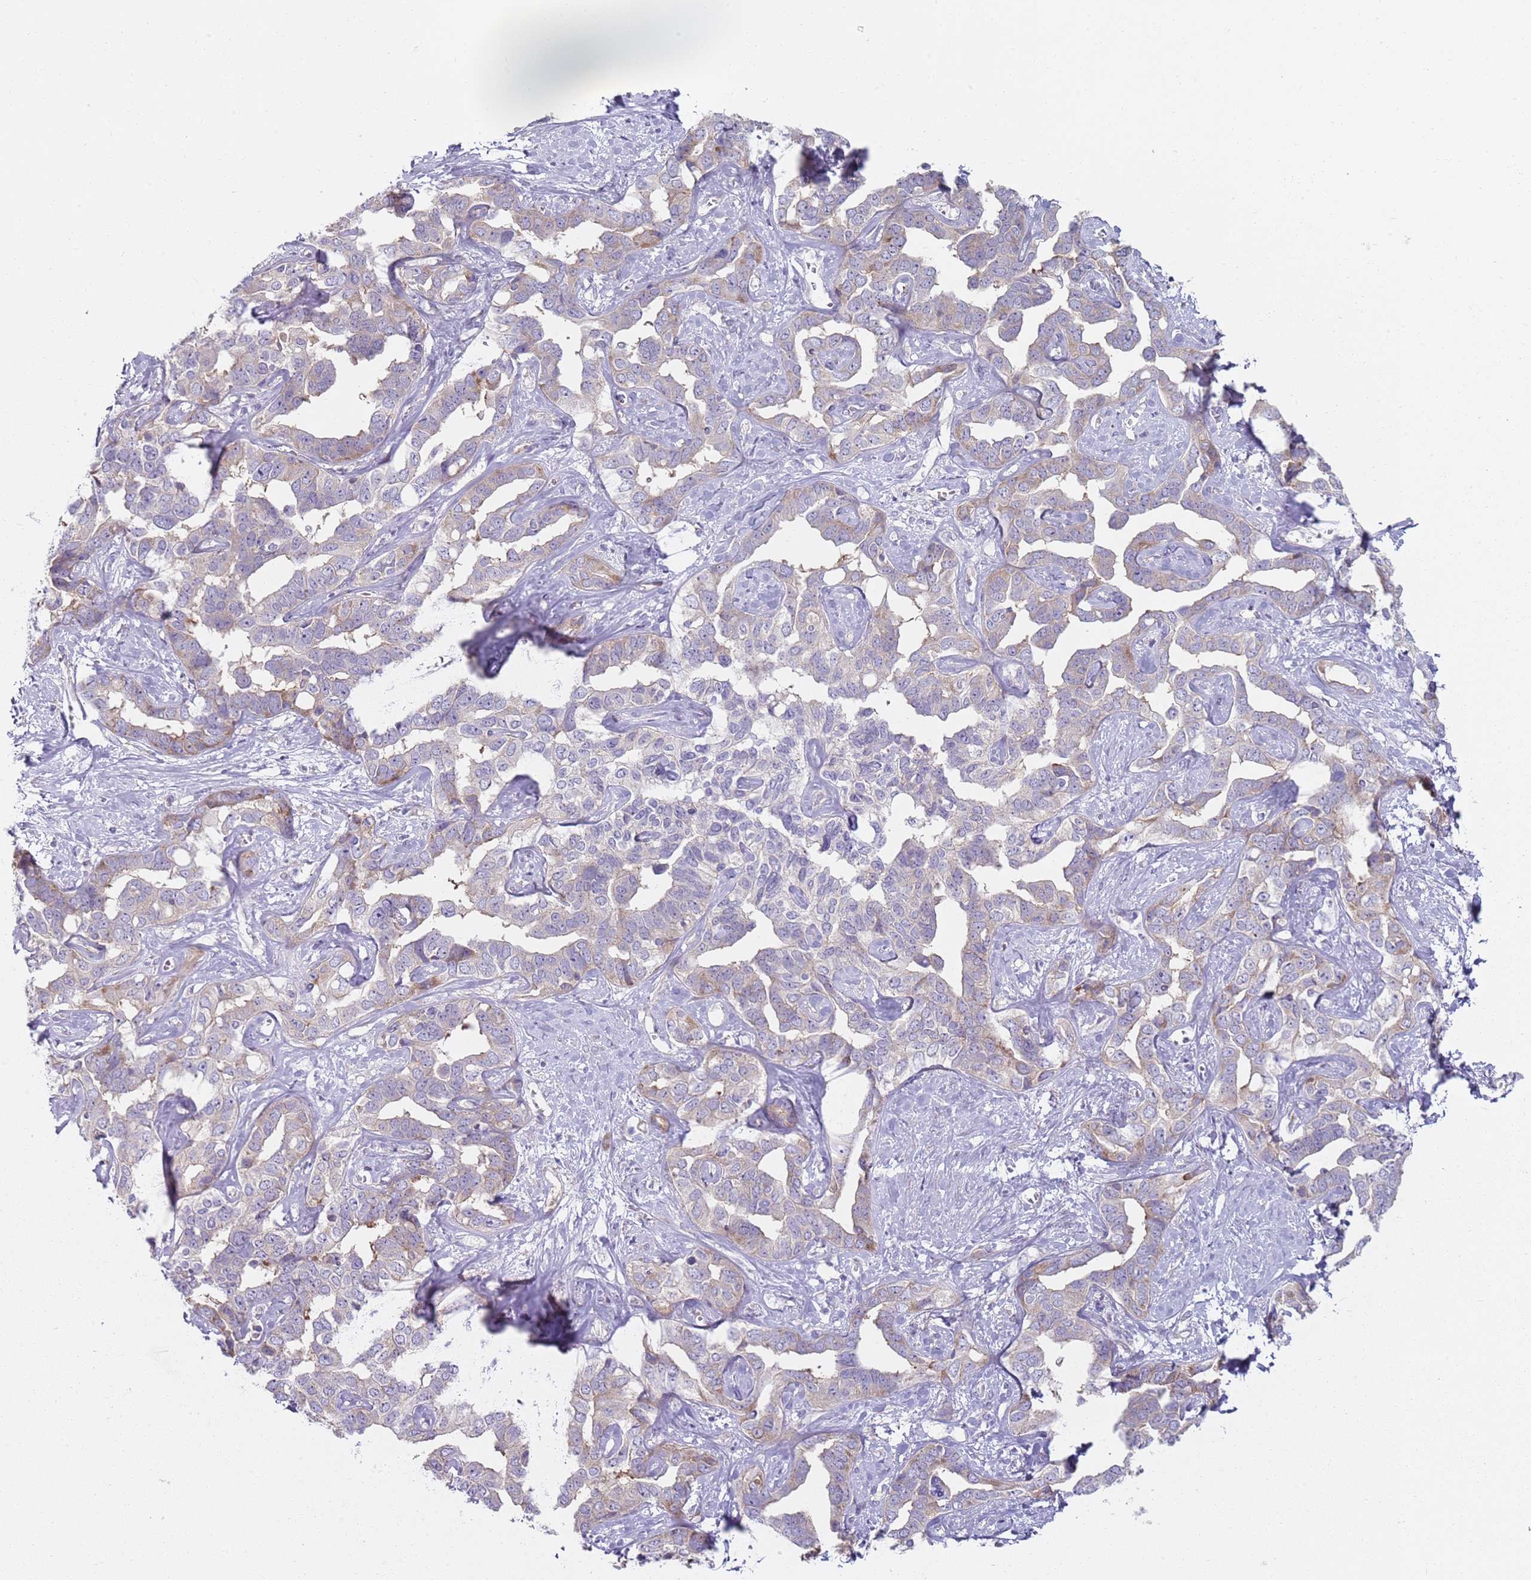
{"staining": {"intensity": "weak", "quantity": "<25%", "location": "cytoplasmic/membranous"}, "tissue": "liver cancer", "cell_type": "Tumor cells", "image_type": "cancer", "snomed": [{"axis": "morphology", "description": "Cholangiocarcinoma"}, {"axis": "topography", "description": "Liver"}], "caption": "A photomicrograph of liver cancer stained for a protein reveals no brown staining in tumor cells. Brightfield microscopy of immunohistochemistry (IHC) stained with DAB (3,3'-diaminobenzidine) (brown) and hematoxylin (blue), captured at high magnification.", "gene": "SLC26A6", "patient": {"sex": "male", "age": 59}}